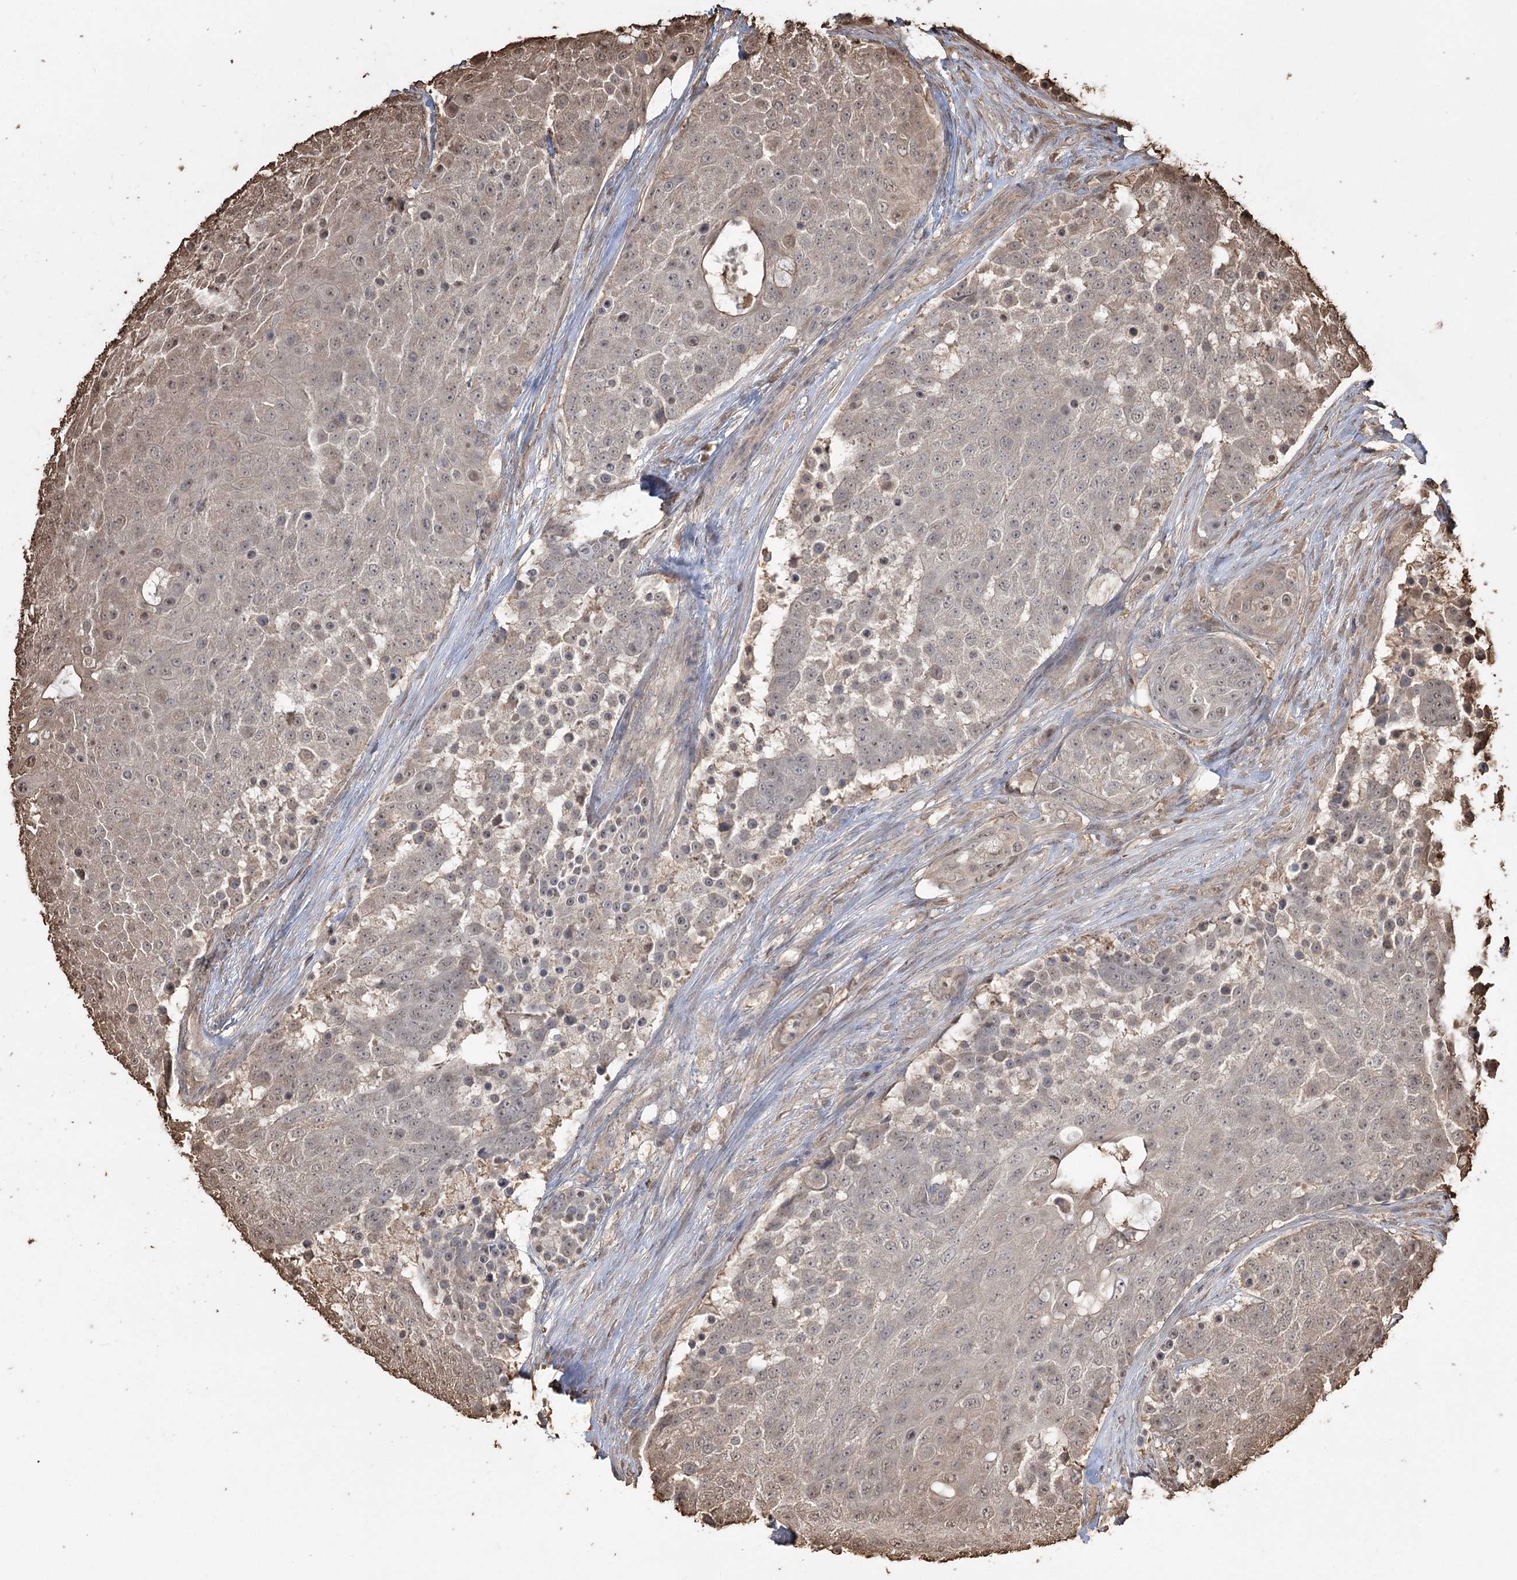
{"staining": {"intensity": "weak", "quantity": "<25%", "location": "cytoplasmic/membranous"}, "tissue": "urothelial cancer", "cell_type": "Tumor cells", "image_type": "cancer", "snomed": [{"axis": "morphology", "description": "Urothelial carcinoma, High grade"}, {"axis": "topography", "description": "Urinary bladder"}], "caption": "An immunohistochemistry (IHC) micrograph of urothelial cancer is shown. There is no staining in tumor cells of urothelial cancer.", "gene": "PLCH1", "patient": {"sex": "female", "age": 63}}